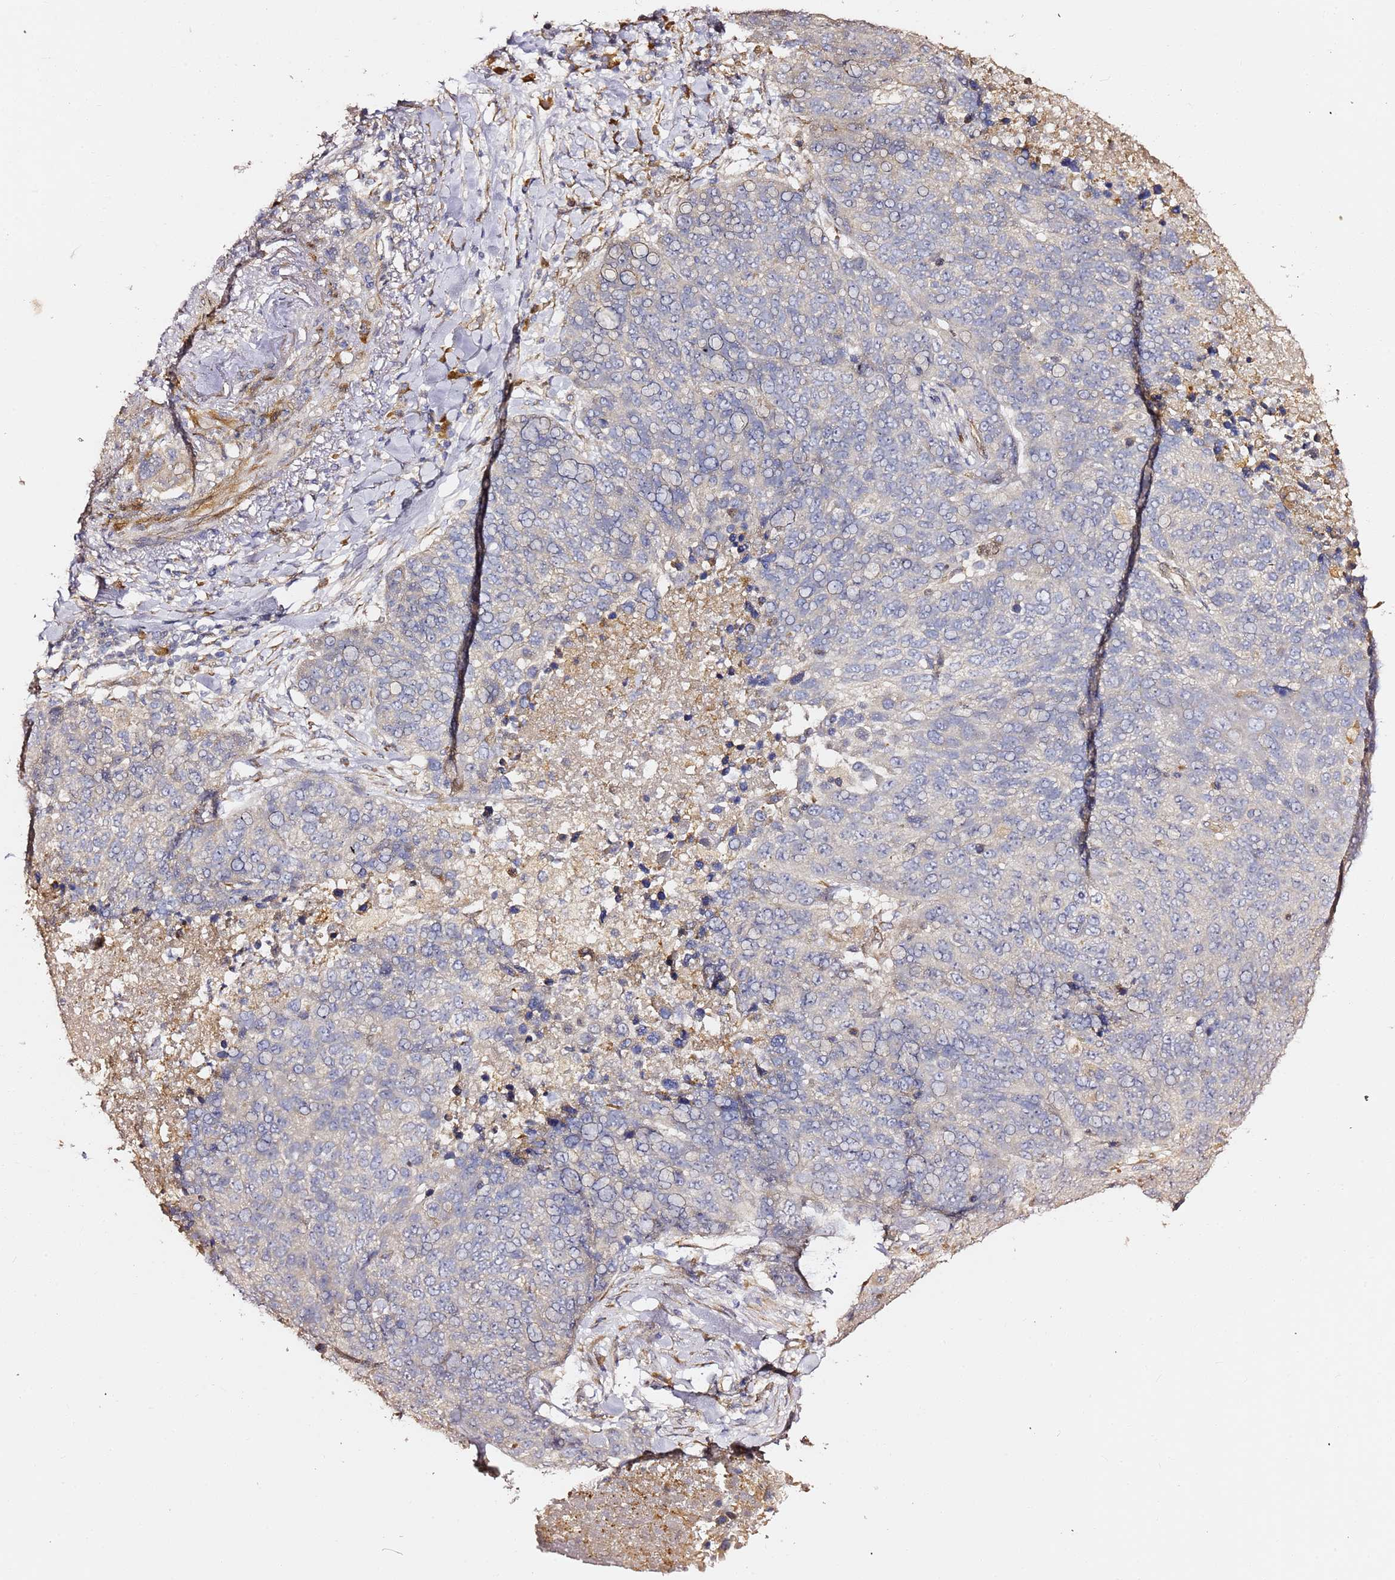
{"staining": {"intensity": "negative", "quantity": "none", "location": "none"}, "tissue": "lung cancer", "cell_type": "Tumor cells", "image_type": "cancer", "snomed": [{"axis": "morphology", "description": "Normal tissue, NOS"}, {"axis": "morphology", "description": "Squamous cell carcinoma, NOS"}, {"axis": "topography", "description": "Lymph node"}, {"axis": "topography", "description": "Lung"}], "caption": "Lung squamous cell carcinoma was stained to show a protein in brown. There is no significant positivity in tumor cells.", "gene": "HSD17B7", "patient": {"sex": "male", "age": 66}}